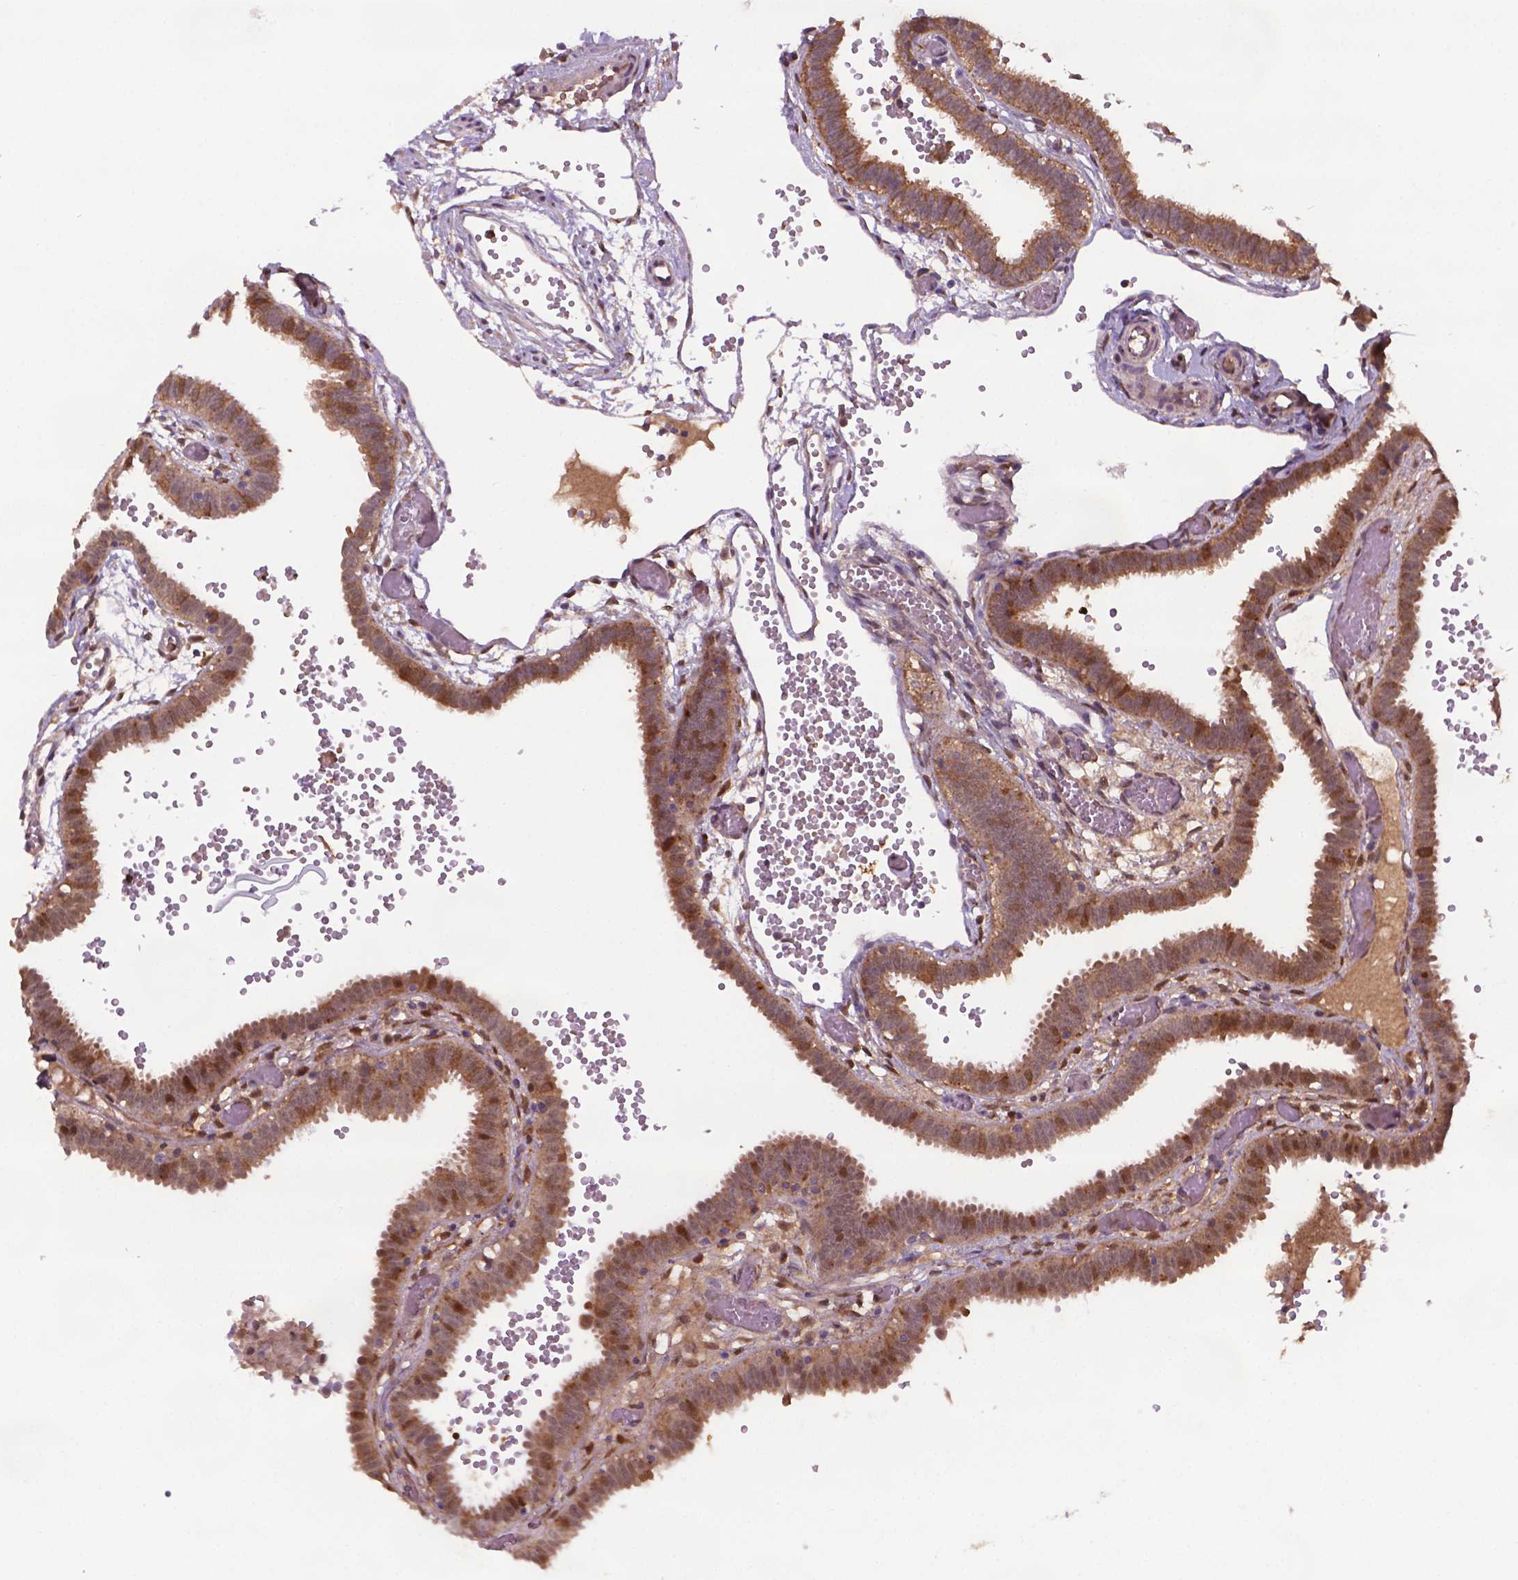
{"staining": {"intensity": "weak", "quantity": "25%-75%", "location": "cytoplasmic/membranous"}, "tissue": "fallopian tube", "cell_type": "Glandular cells", "image_type": "normal", "snomed": [{"axis": "morphology", "description": "Normal tissue, NOS"}, {"axis": "topography", "description": "Fallopian tube"}], "caption": "Brown immunohistochemical staining in unremarkable fallopian tube exhibits weak cytoplasmic/membranous positivity in about 25%-75% of glandular cells.", "gene": "PLIN3", "patient": {"sex": "female", "age": 37}}